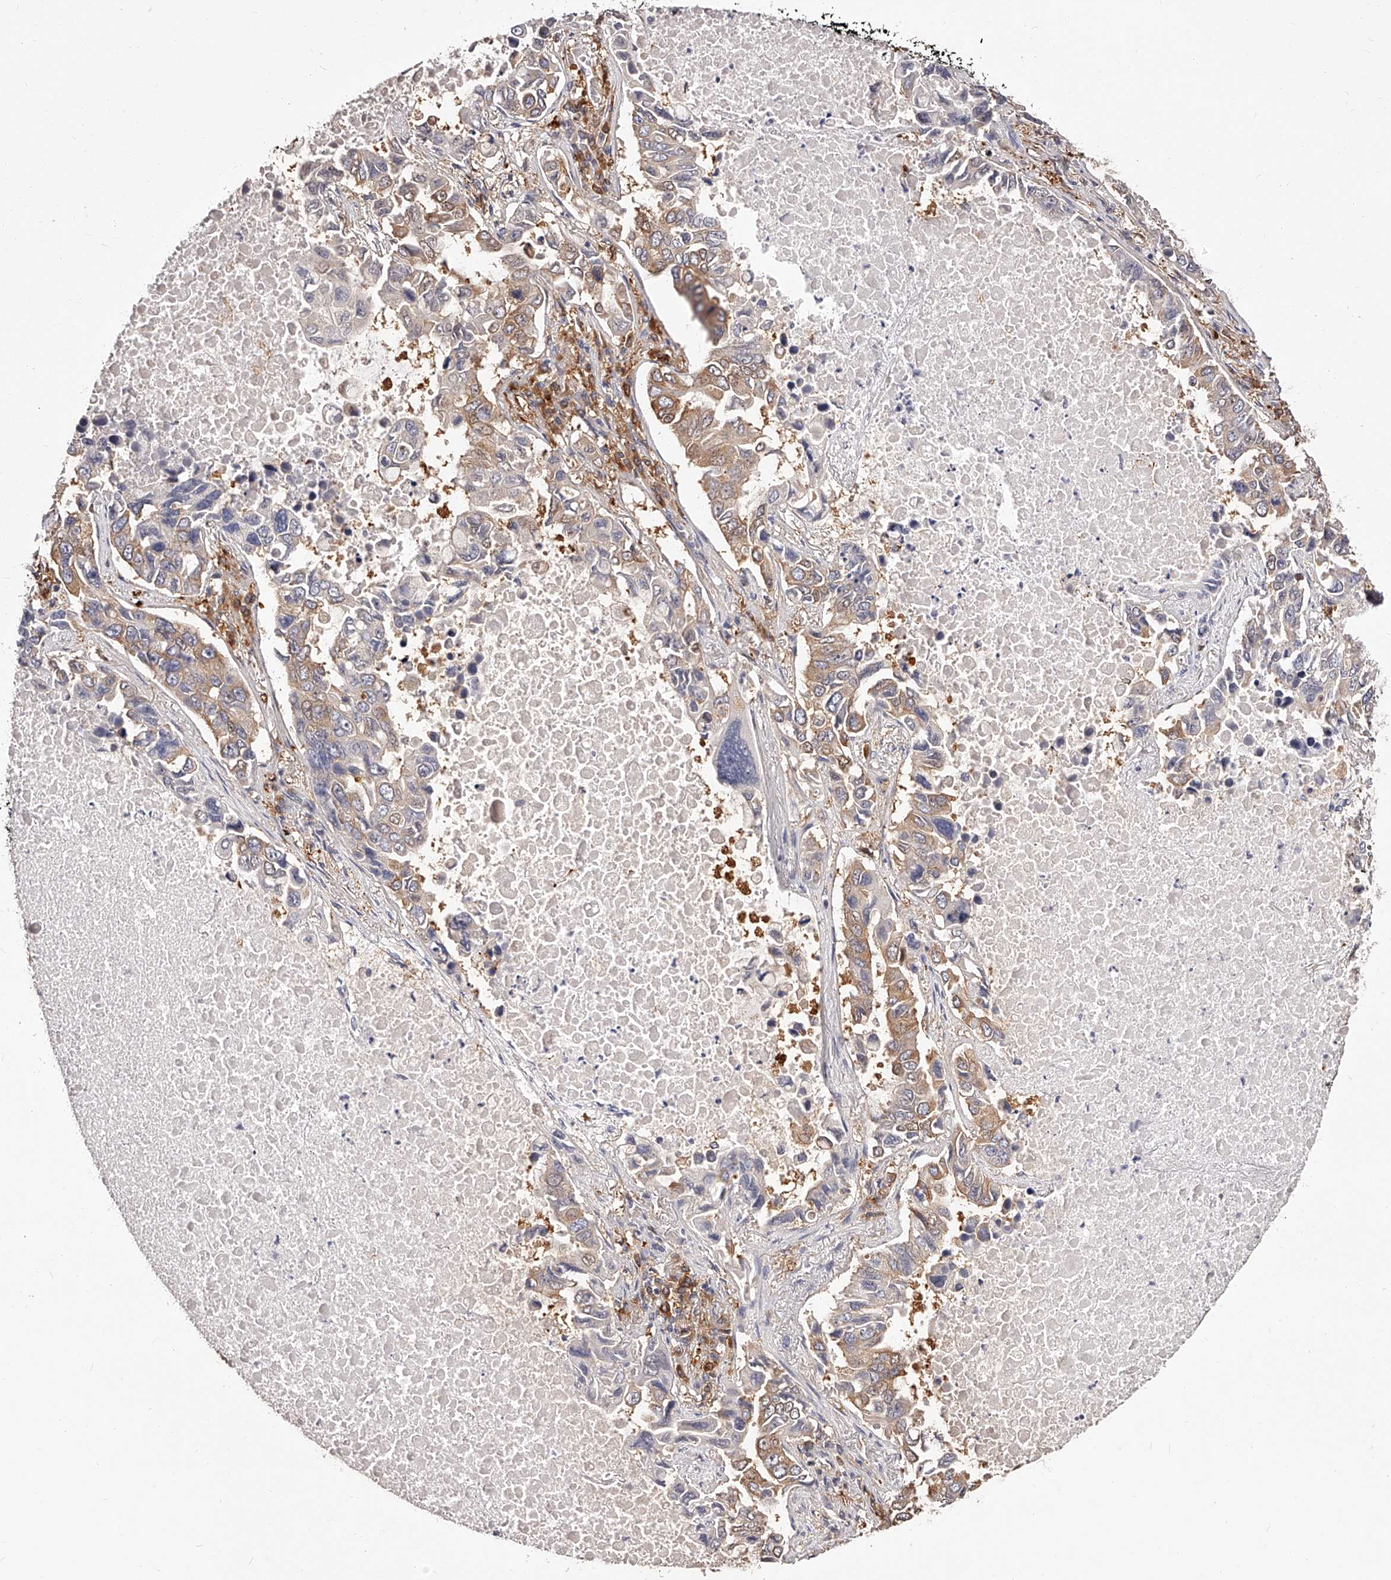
{"staining": {"intensity": "moderate", "quantity": "<25%", "location": "cytoplasmic/membranous"}, "tissue": "lung cancer", "cell_type": "Tumor cells", "image_type": "cancer", "snomed": [{"axis": "morphology", "description": "Adenocarcinoma, NOS"}, {"axis": "topography", "description": "Lung"}], "caption": "The histopathology image shows a brown stain indicating the presence of a protein in the cytoplasmic/membranous of tumor cells in lung cancer (adenocarcinoma).", "gene": "LAP3", "patient": {"sex": "male", "age": 64}}